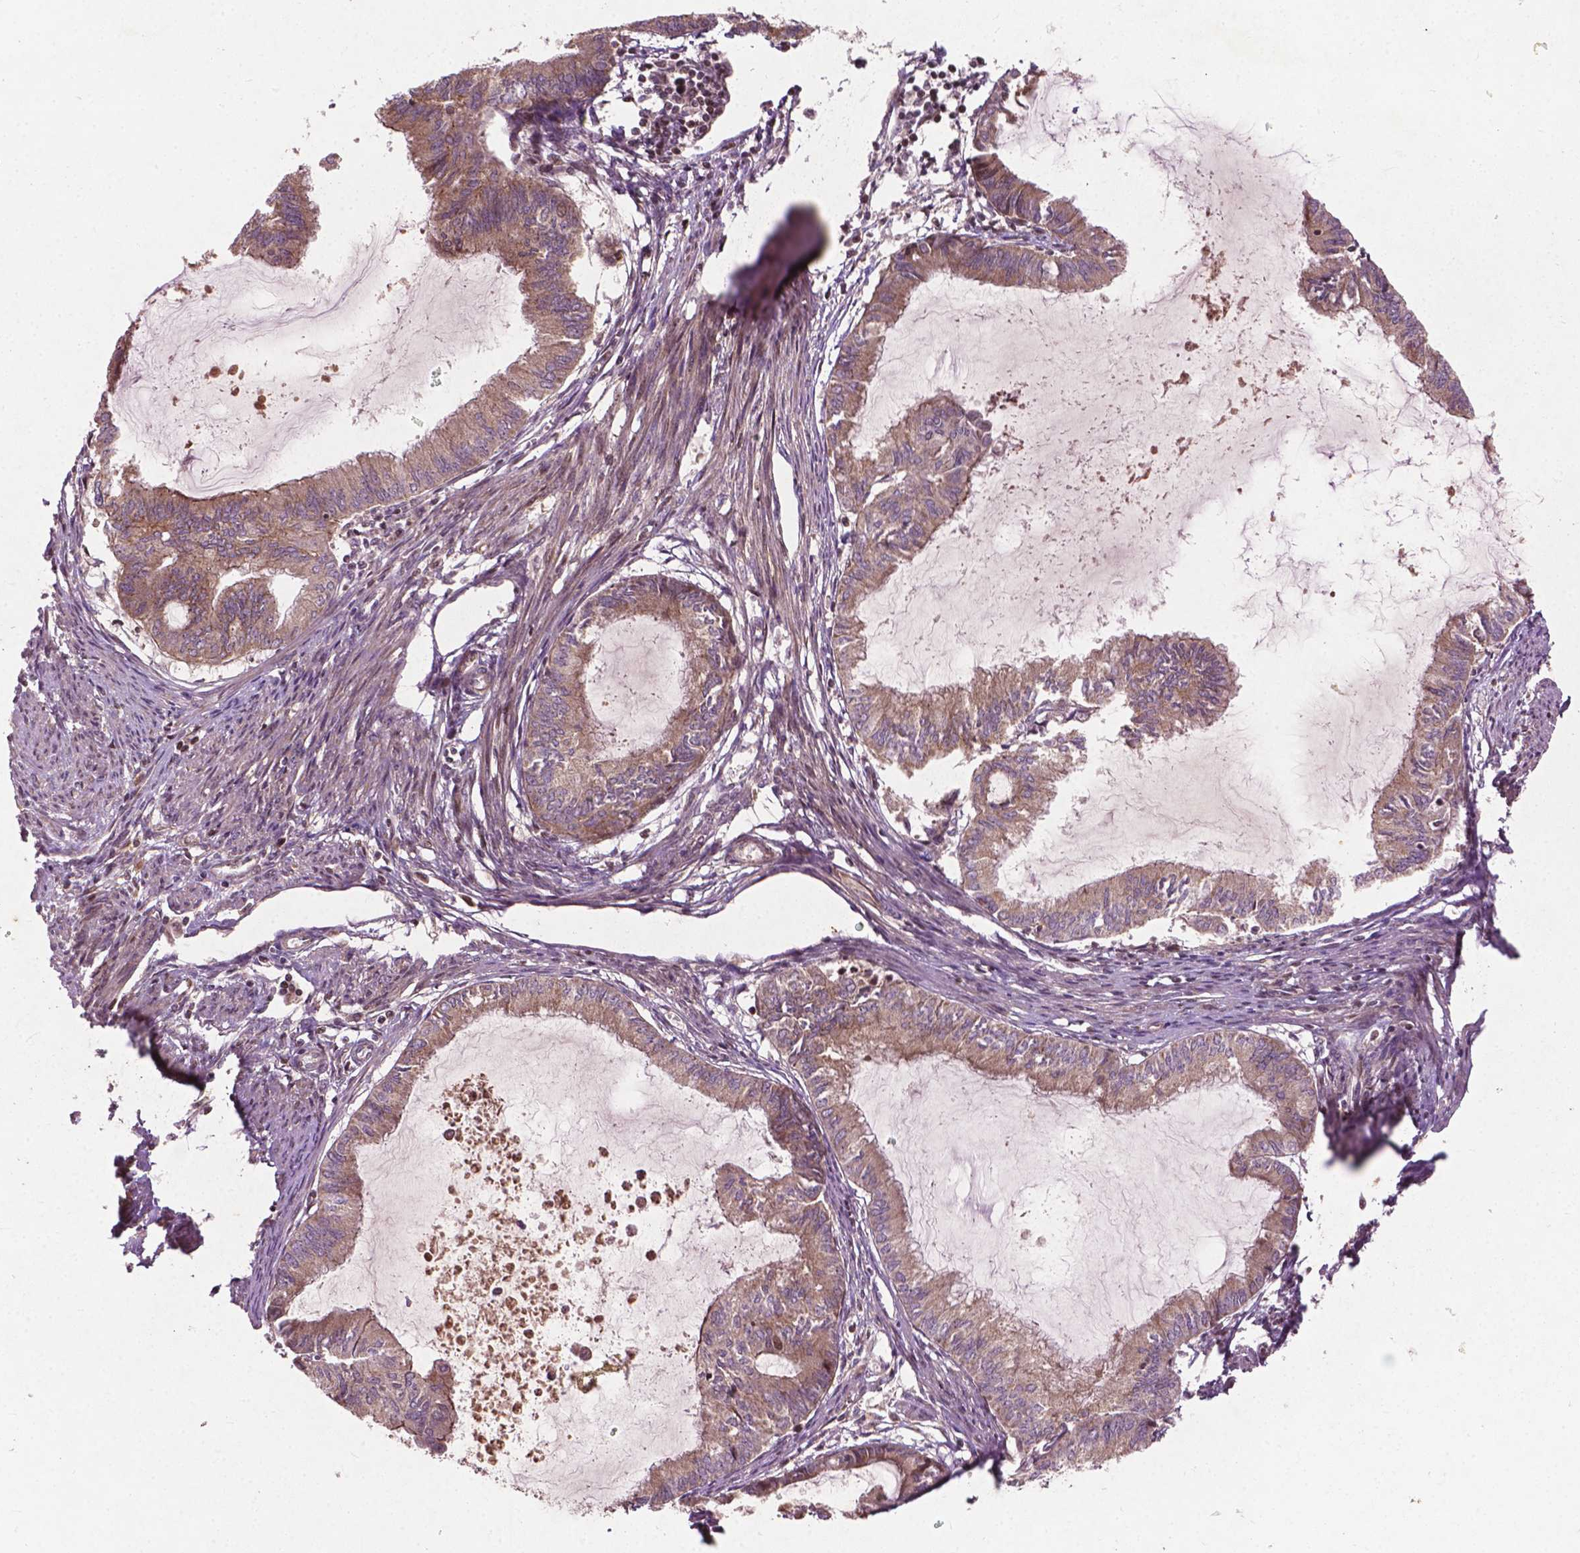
{"staining": {"intensity": "moderate", "quantity": ">75%", "location": "cytoplasmic/membranous"}, "tissue": "endometrial cancer", "cell_type": "Tumor cells", "image_type": "cancer", "snomed": [{"axis": "morphology", "description": "Adenocarcinoma, NOS"}, {"axis": "topography", "description": "Endometrium"}], "caption": "Tumor cells demonstrate moderate cytoplasmic/membranous staining in about >75% of cells in endometrial cancer.", "gene": "B3GALNT2", "patient": {"sex": "female", "age": 86}}